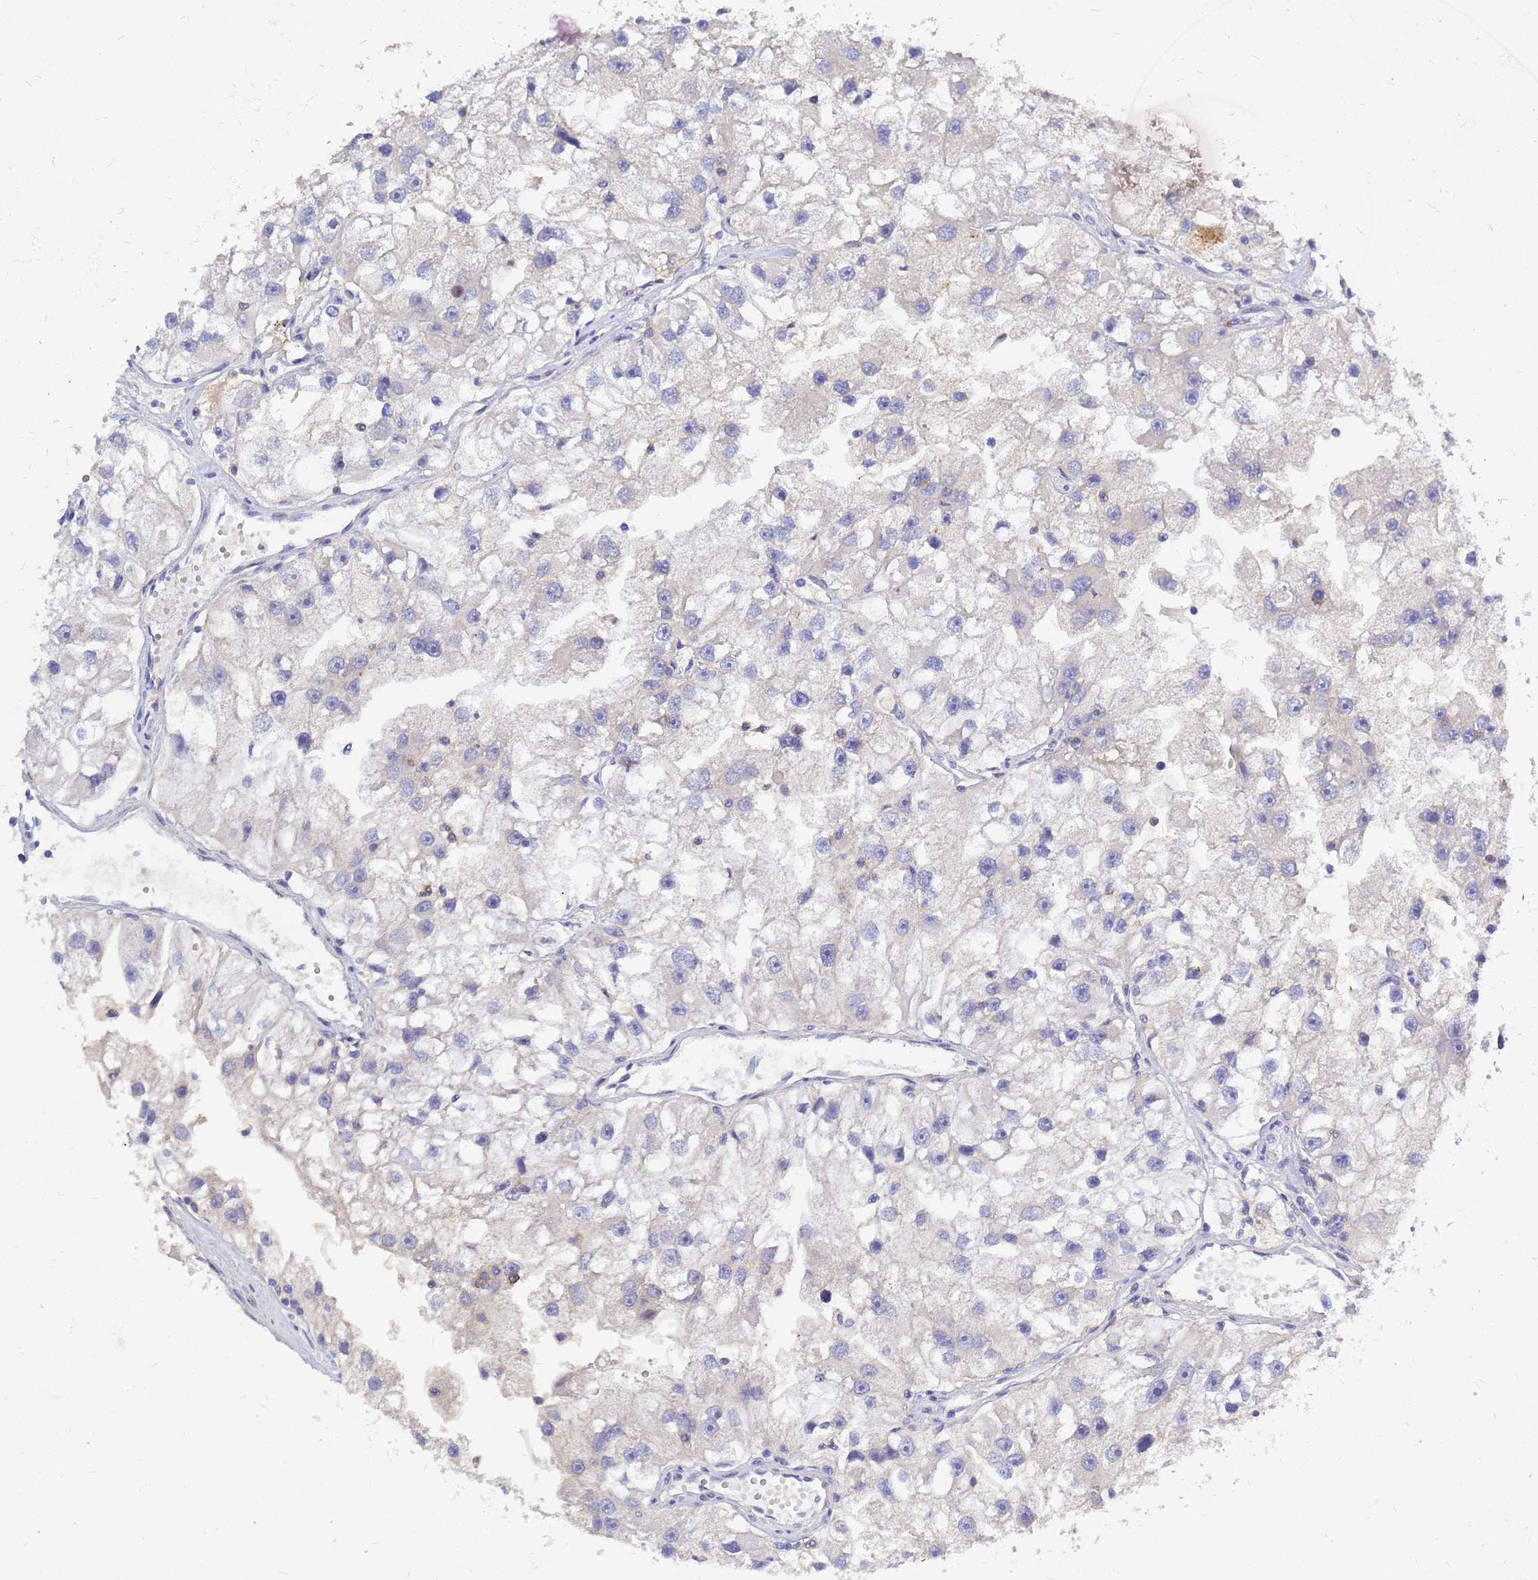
{"staining": {"intensity": "negative", "quantity": "none", "location": "none"}, "tissue": "renal cancer", "cell_type": "Tumor cells", "image_type": "cancer", "snomed": [{"axis": "morphology", "description": "Adenocarcinoma, NOS"}, {"axis": "topography", "description": "Kidney"}], "caption": "DAB (3,3'-diaminobenzidine) immunohistochemical staining of human renal adenocarcinoma exhibits no significant staining in tumor cells.", "gene": "SRGAP3", "patient": {"sex": "male", "age": 63}}